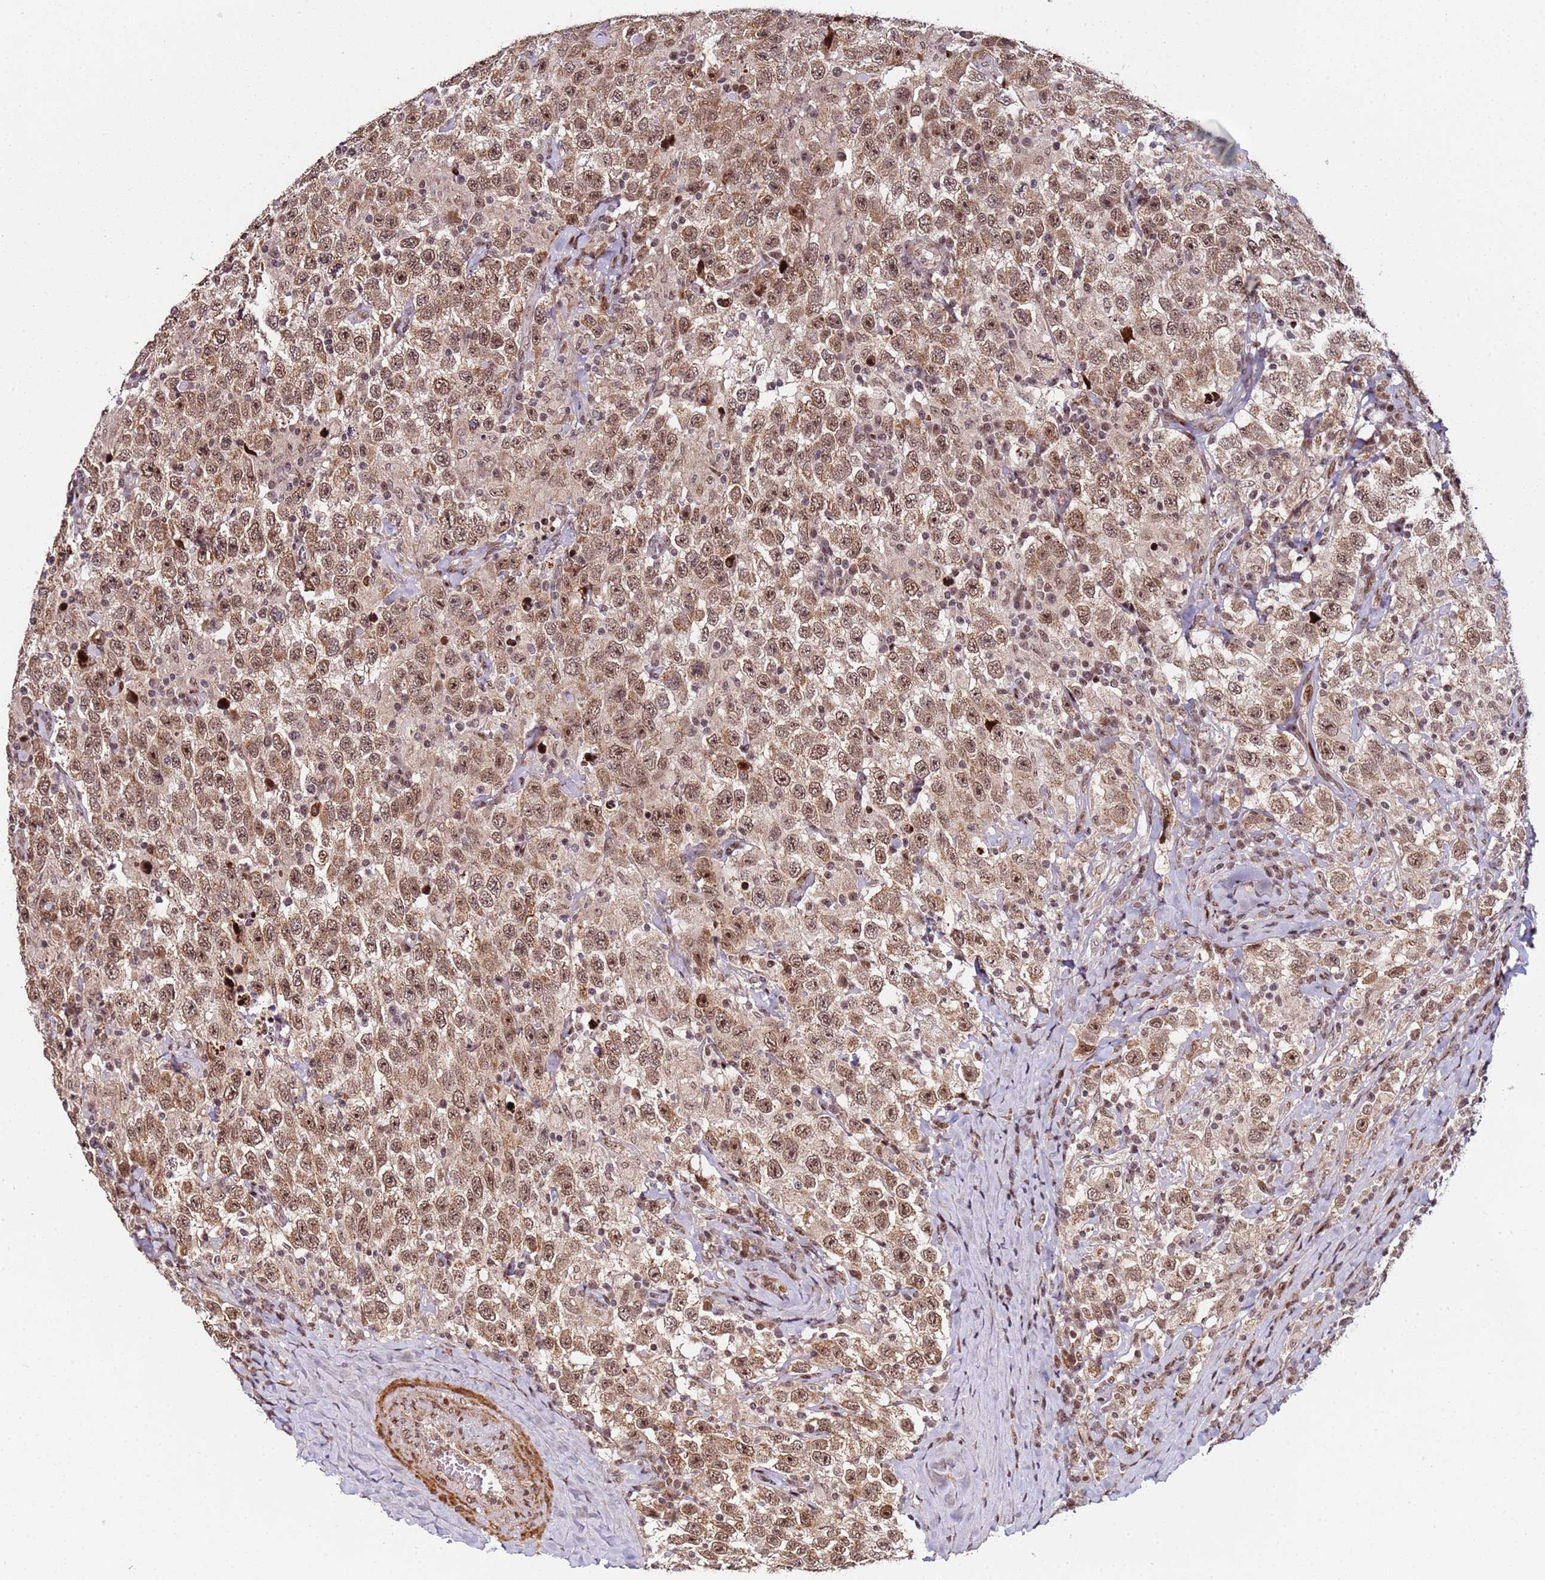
{"staining": {"intensity": "moderate", "quantity": ">75%", "location": "cytoplasmic/membranous,nuclear"}, "tissue": "testis cancer", "cell_type": "Tumor cells", "image_type": "cancer", "snomed": [{"axis": "morphology", "description": "Seminoma, NOS"}, {"axis": "topography", "description": "Testis"}], "caption": "Protein analysis of testis cancer (seminoma) tissue demonstrates moderate cytoplasmic/membranous and nuclear staining in approximately >75% of tumor cells.", "gene": "PPM1H", "patient": {"sex": "male", "age": 41}}